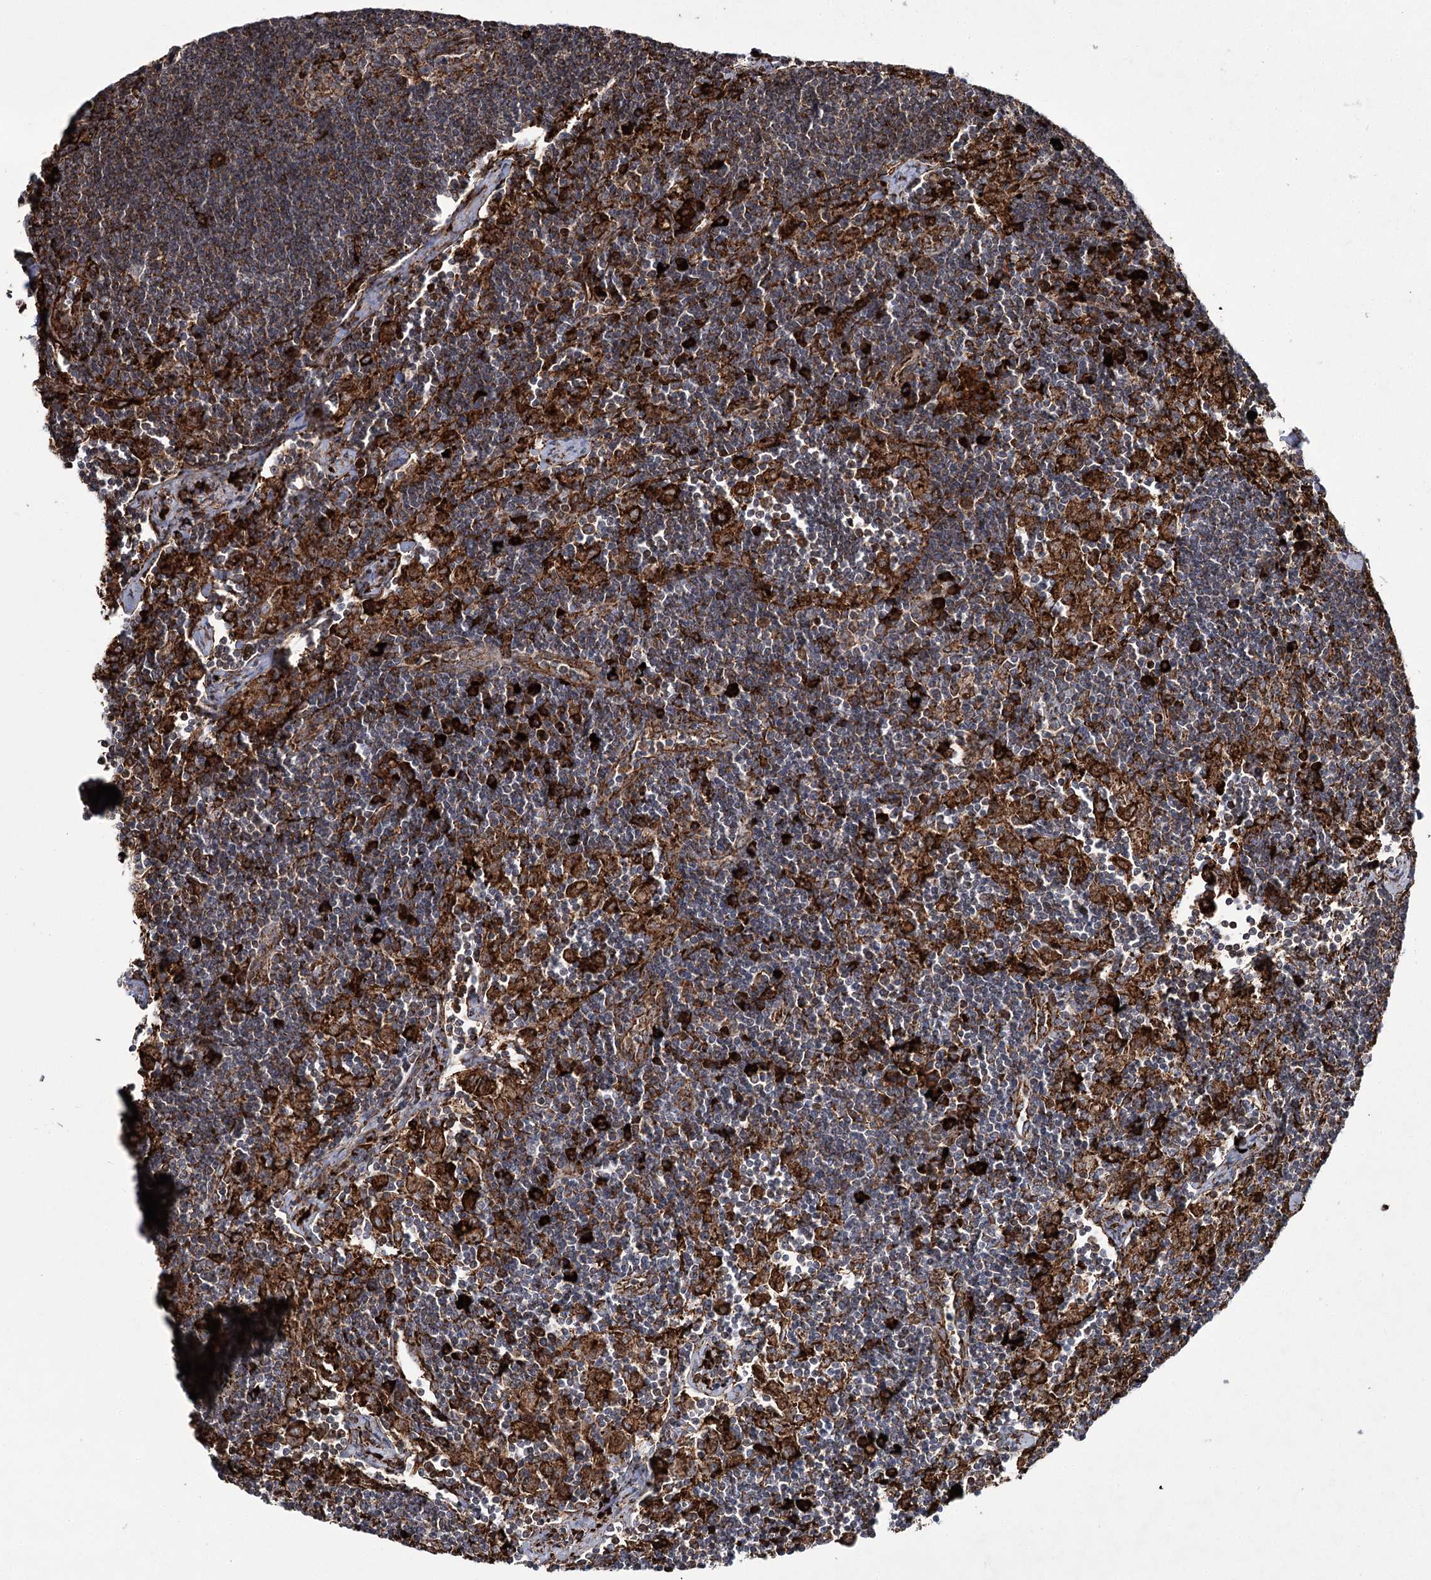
{"staining": {"intensity": "moderate", "quantity": "<25%", "location": "cytoplasmic/membranous"}, "tissue": "lymph node", "cell_type": "Germinal center cells", "image_type": "normal", "snomed": [{"axis": "morphology", "description": "Normal tissue, NOS"}, {"axis": "topography", "description": "Lymph node"}], "caption": "Normal lymph node was stained to show a protein in brown. There is low levels of moderate cytoplasmic/membranous expression in approximately <25% of germinal center cells. Nuclei are stained in blue.", "gene": "DCUN1D4", "patient": {"sex": "male", "age": 24}}